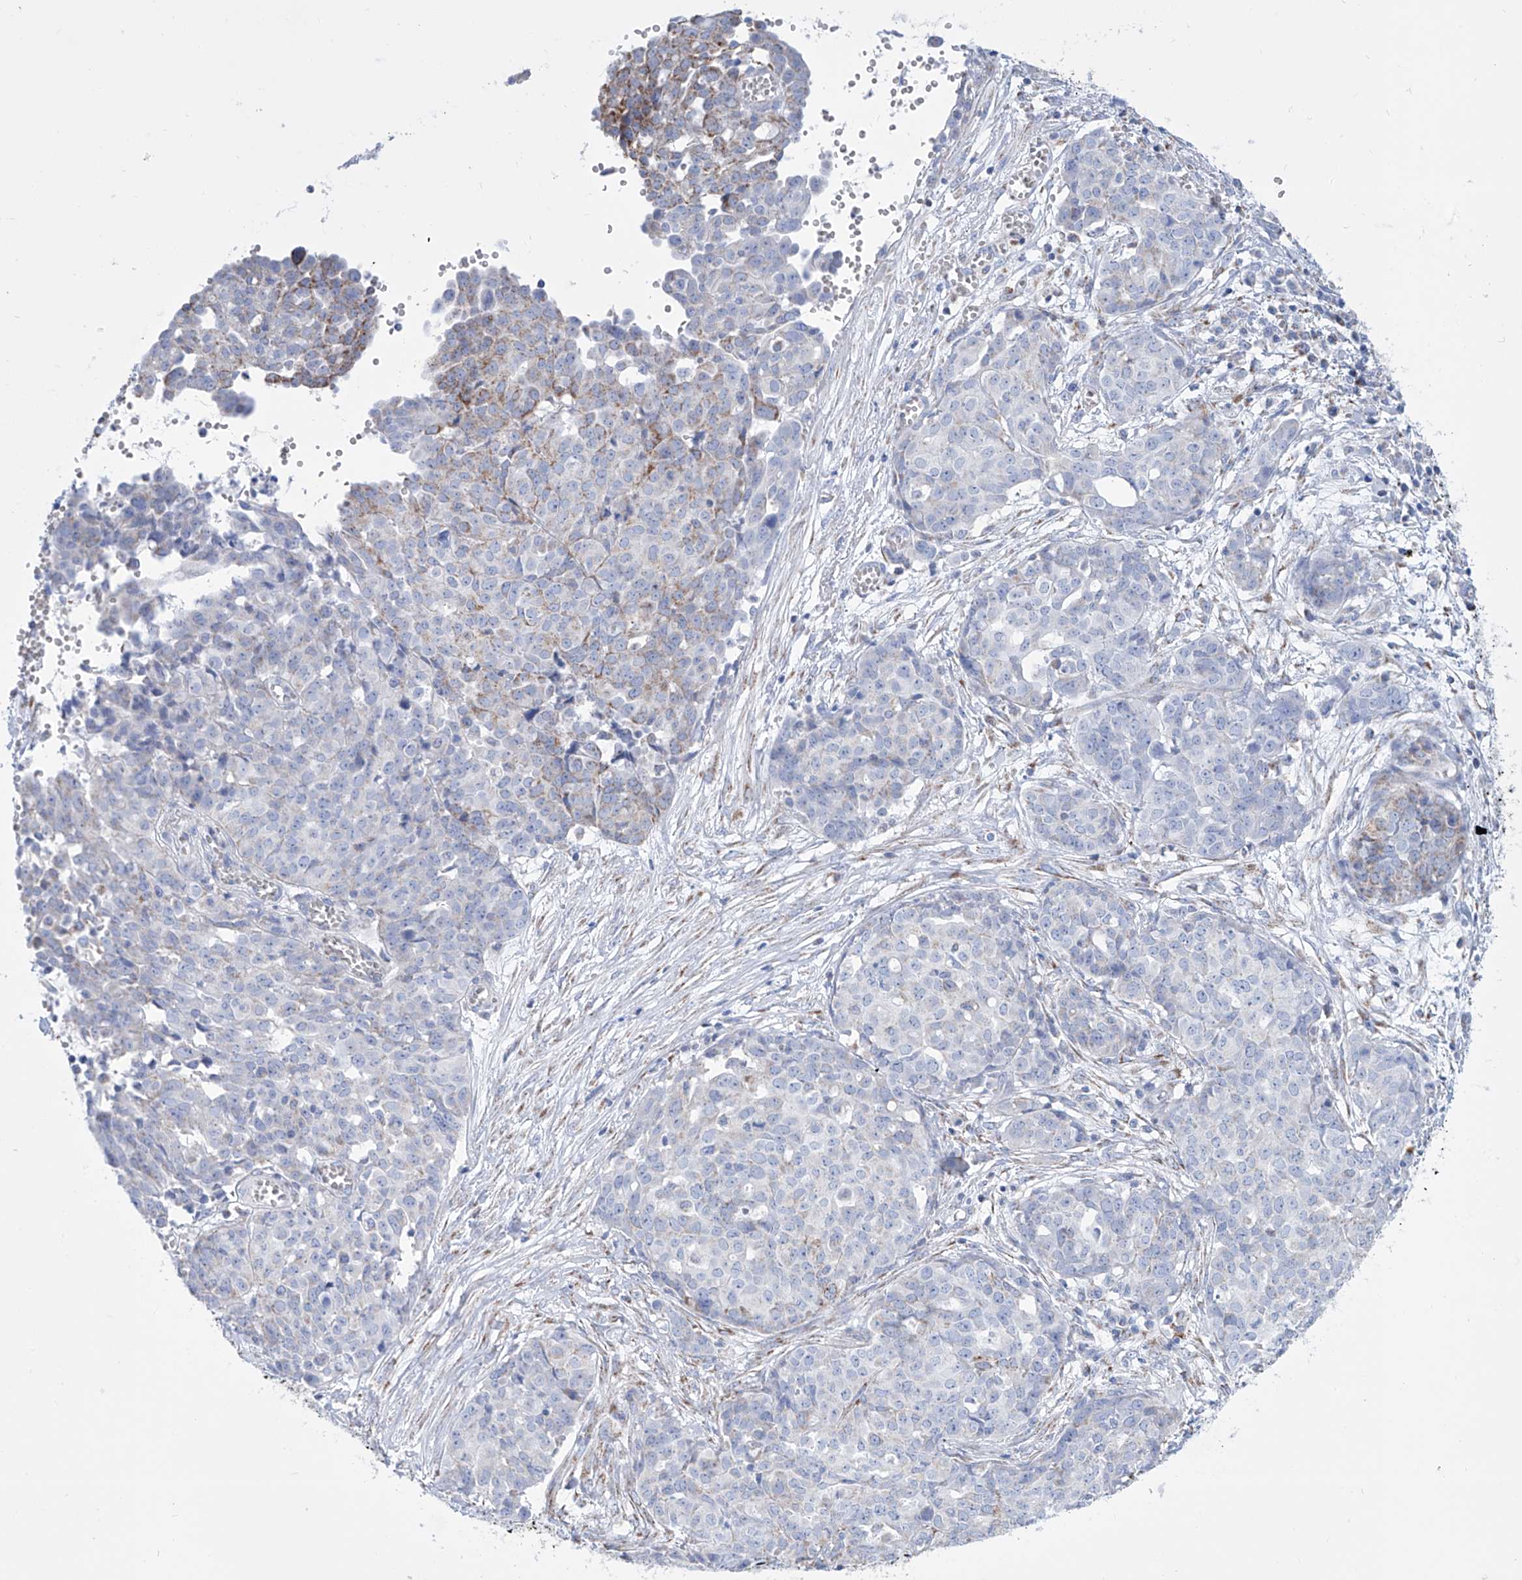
{"staining": {"intensity": "negative", "quantity": "none", "location": "none"}, "tissue": "ovarian cancer", "cell_type": "Tumor cells", "image_type": "cancer", "snomed": [{"axis": "morphology", "description": "Cystadenocarcinoma, serous, NOS"}, {"axis": "topography", "description": "Soft tissue"}, {"axis": "topography", "description": "Ovary"}], "caption": "High power microscopy histopathology image of an immunohistochemistry (IHC) photomicrograph of serous cystadenocarcinoma (ovarian), revealing no significant staining in tumor cells.", "gene": "ALDH6A1", "patient": {"sex": "female", "age": 57}}